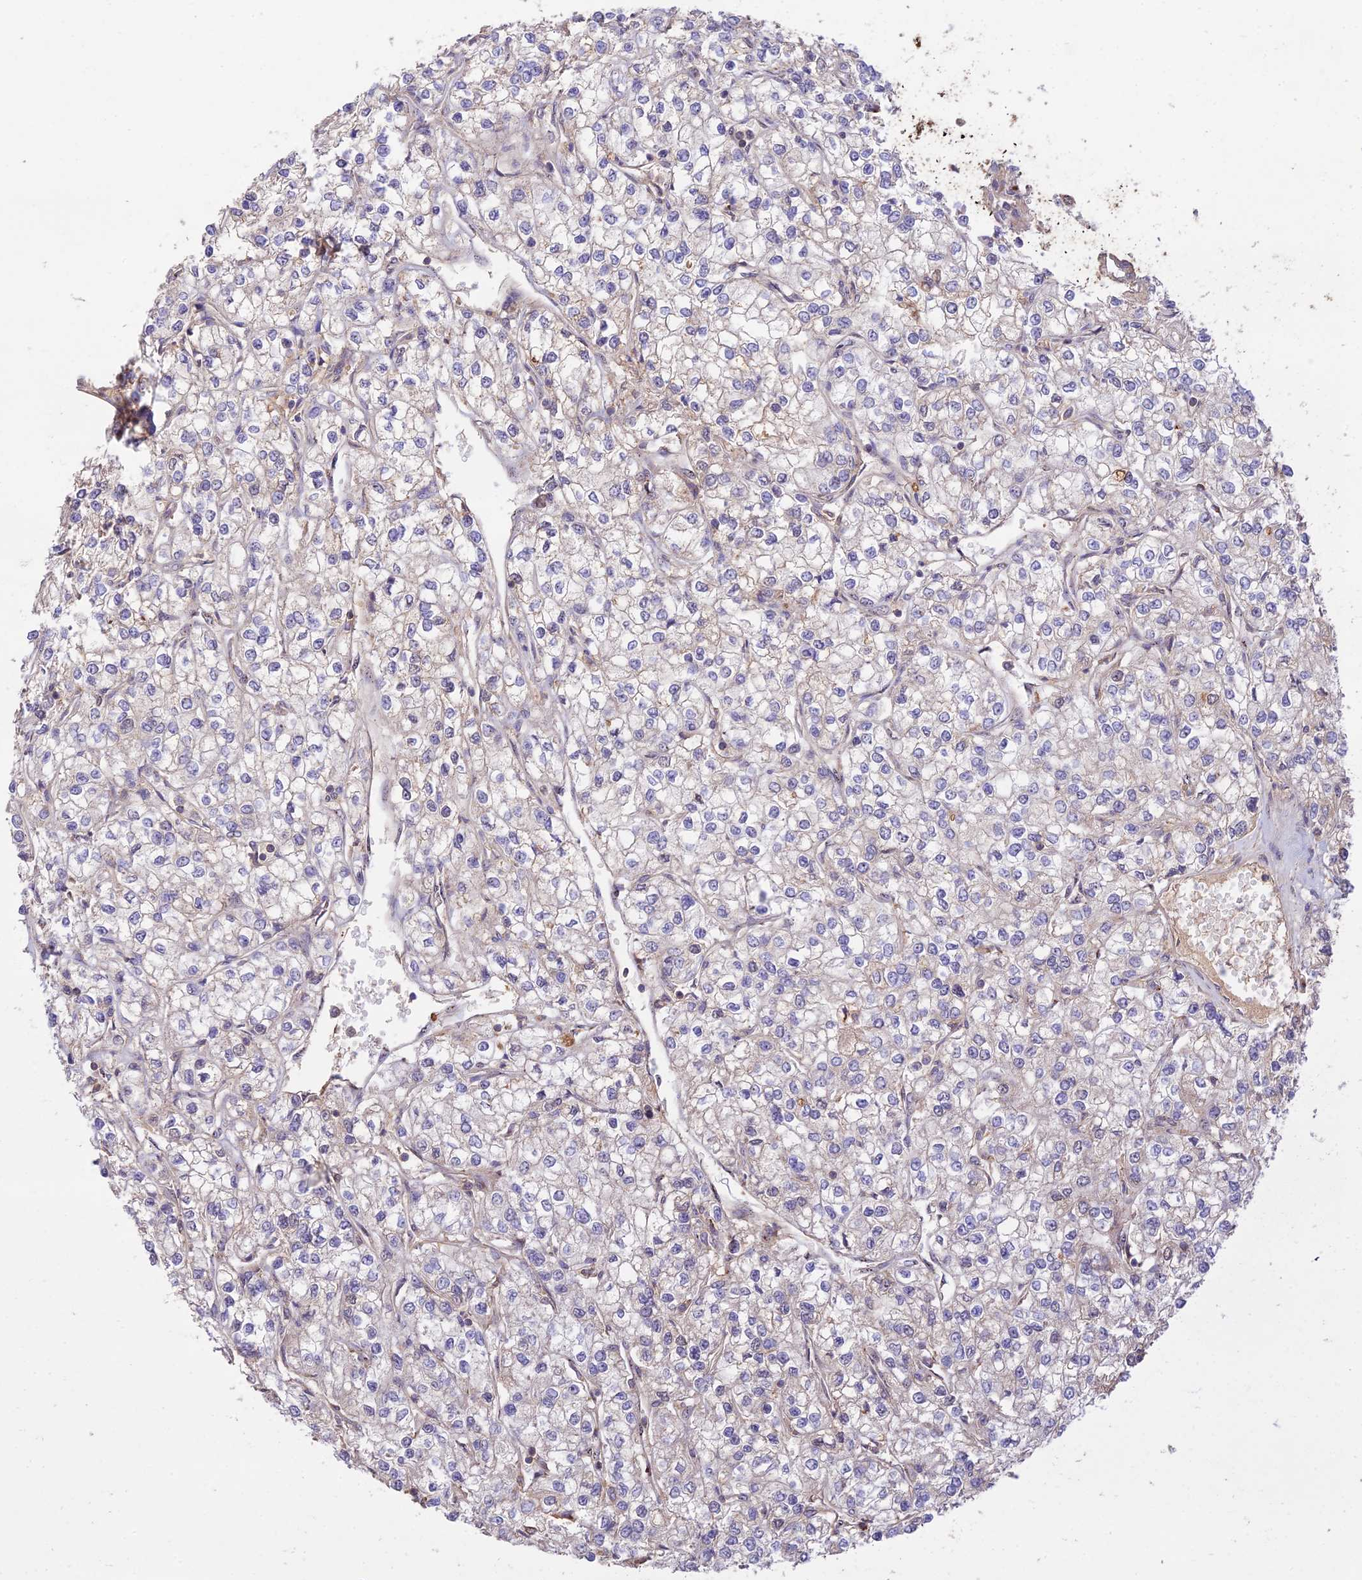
{"staining": {"intensity": "negative", "quantity": "none", "location": "none"}, "tissue": "renal cancer", "cell_type": "Tumor cells", "image_type": "cancer", "snomed": [{"axis": "morphology", "description": "Adenocarcinoma, NOS"}, {"axis": "topography", "description": "Kidney"}], "caption": "Immunohistochemistry (IHC) photomicrograph of human renal cancer (adenocarcinoma) stained for a protein (brown), which demonstrates no positivity in tumor cells.", "gene": "CLCF1", "patient": {"sex": "male", "age": 80}}